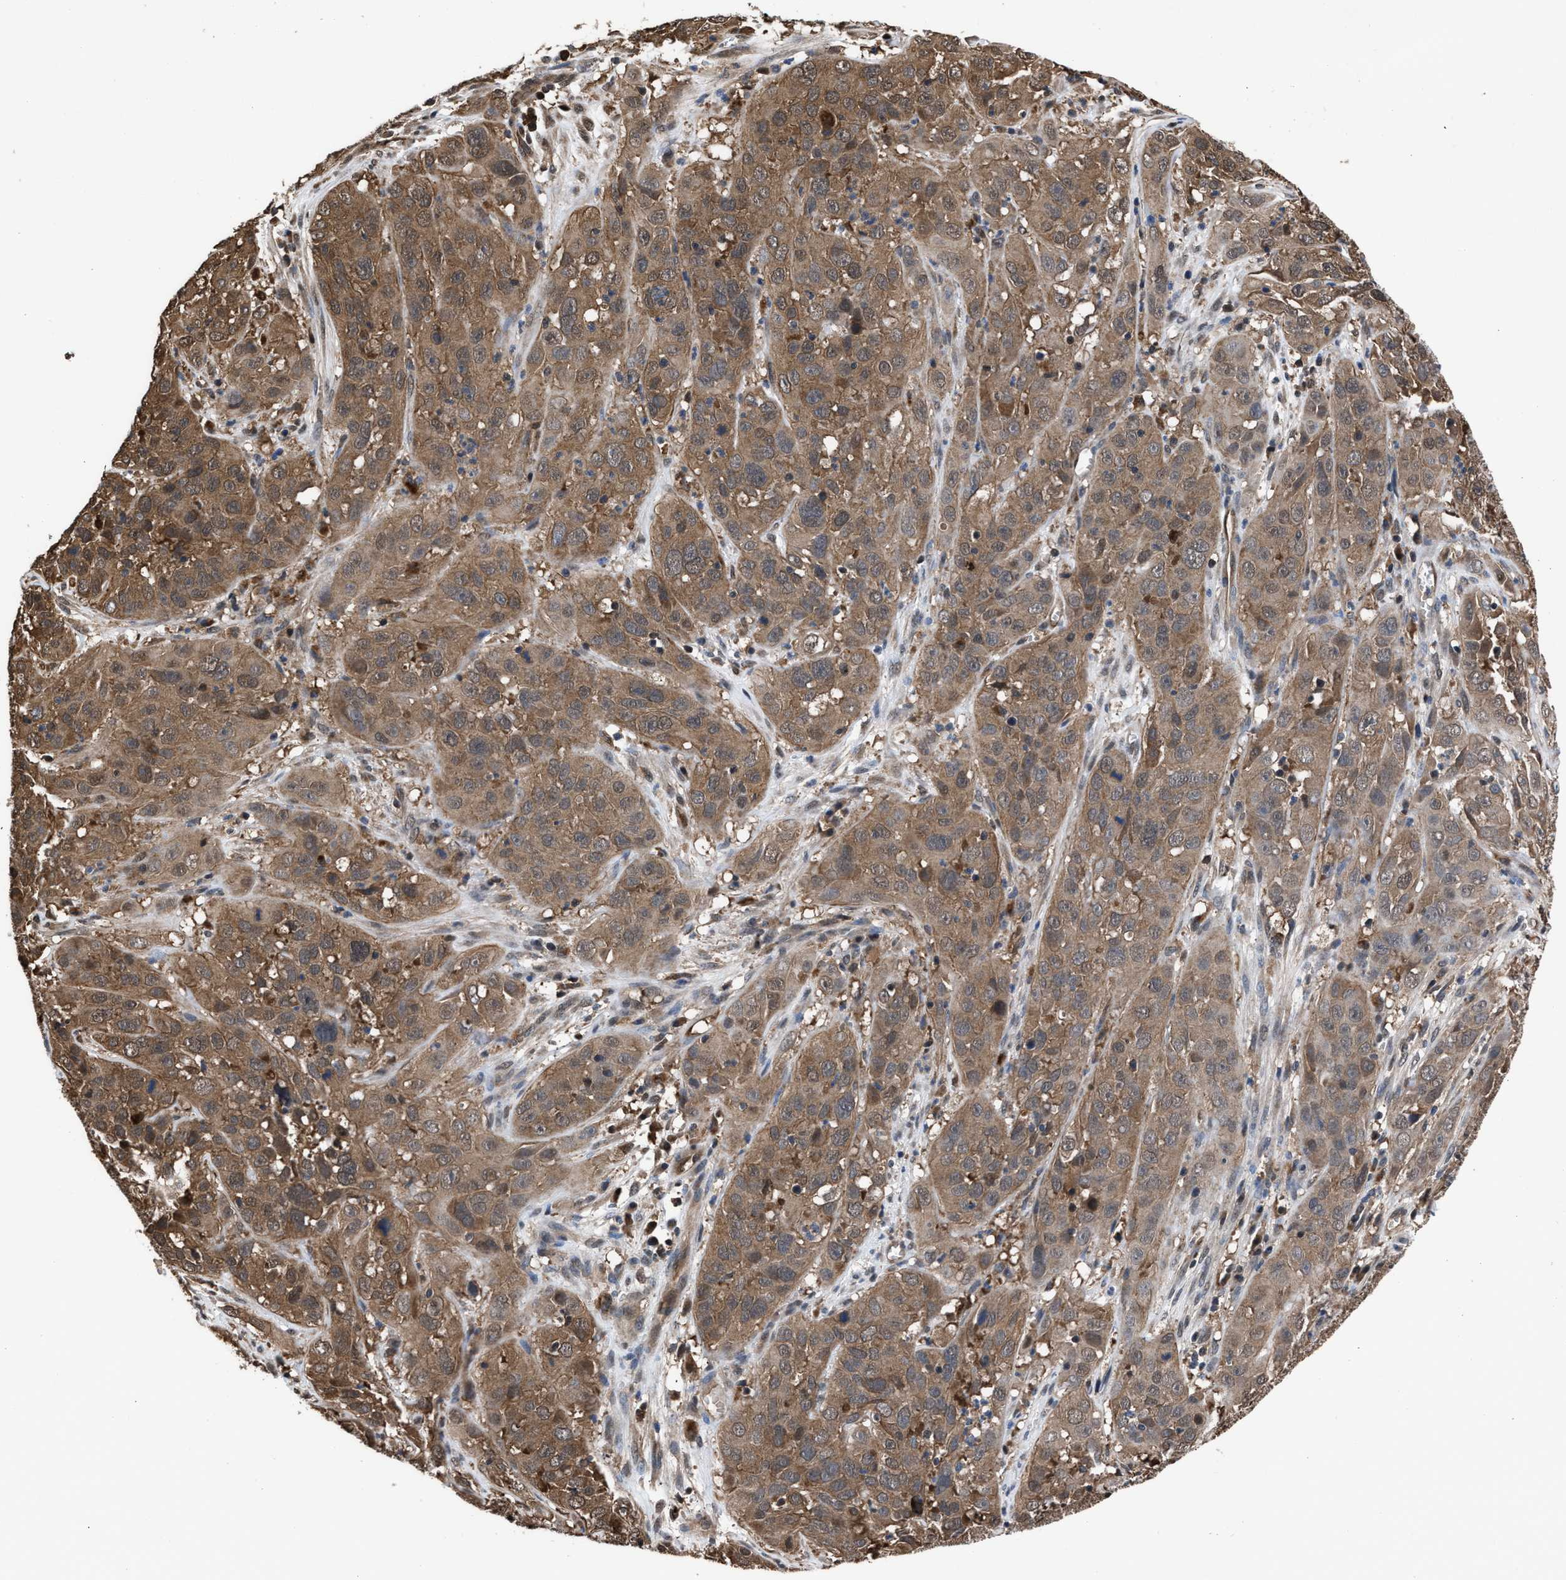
{"staining": {"intensity": "moderate", "quantity": ">75%", "location": "cytoplasmic/membranous,nuclear"}, "tissue": "cervical cancer", "cell_type": "Tumor cells", "image_type": "cancer", "snomed": [{"axis": "morphology", "description": "Squamous cell carcinoma, NOS"}, {"axis": "topography", "description": "Cervix"}], "caption": "Protein staining reveals moderate cytoplasmic/membranous and nuclear expression in approximately >75% of tumor cells in squamous cell carcinoma (cervical).", "gene": "SCAI", "patient": {"sex": "female", "age": 32}}